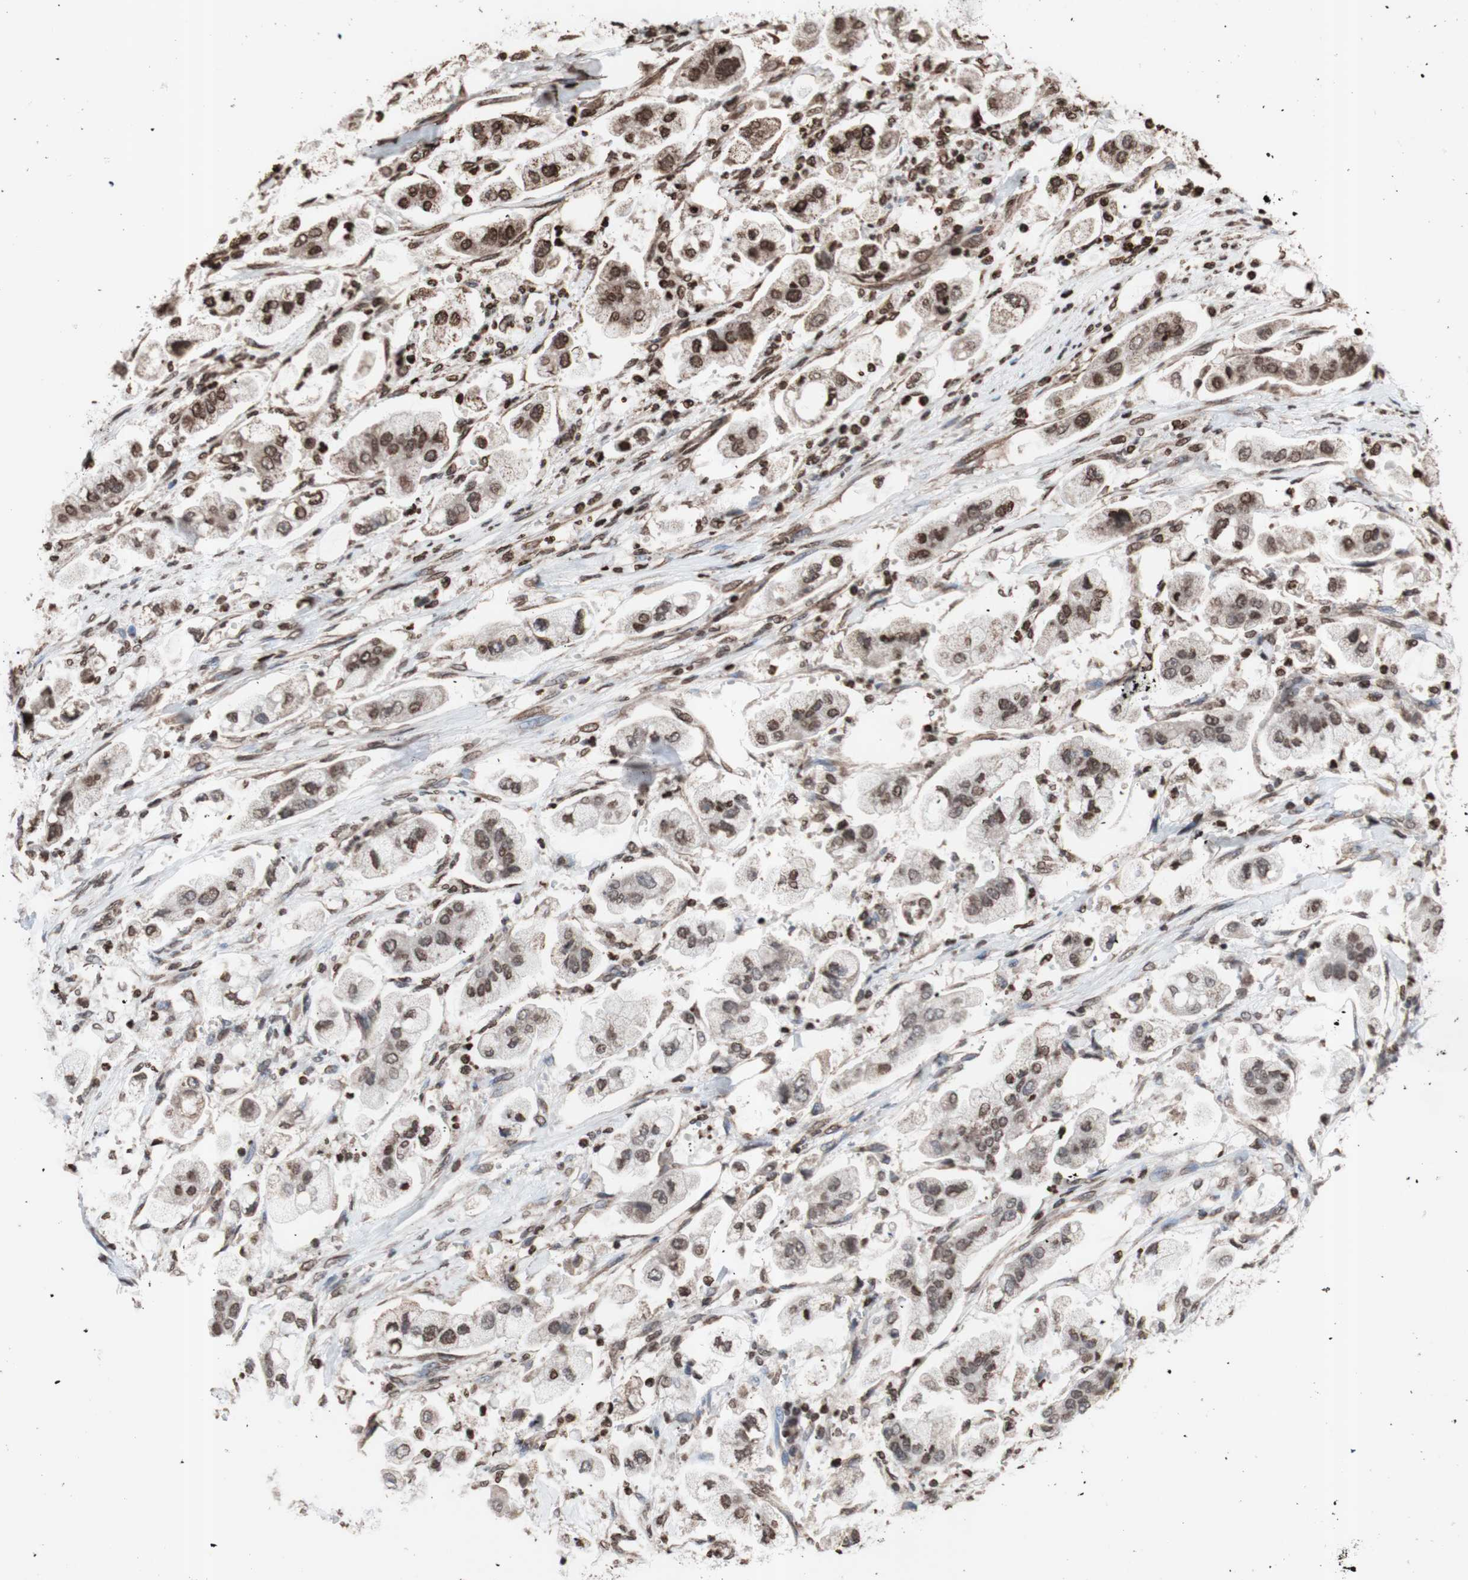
{"staining": {"intensity": "moderate", "quantity": ">75%", "location": "cytoplasmic/membranous,nuclear"}, "tissue": "stomach cancer", "cell_type": "Tumor cells", "image_type": "cancer", "snomed": [{"axis": "morphology", "description": "Adenocarcinoma, NOS"}, {"axis": "topography", "description": "Stomach"}], "caption": "Tumor cells exhibit medium levels of moderate cytoplasmic/membranous and nuclear positivity in about >75% of cells in adenocarcinoma (stomach).", "gene": "SNAI2", "patient": {"sex": "male", "age": 62}}